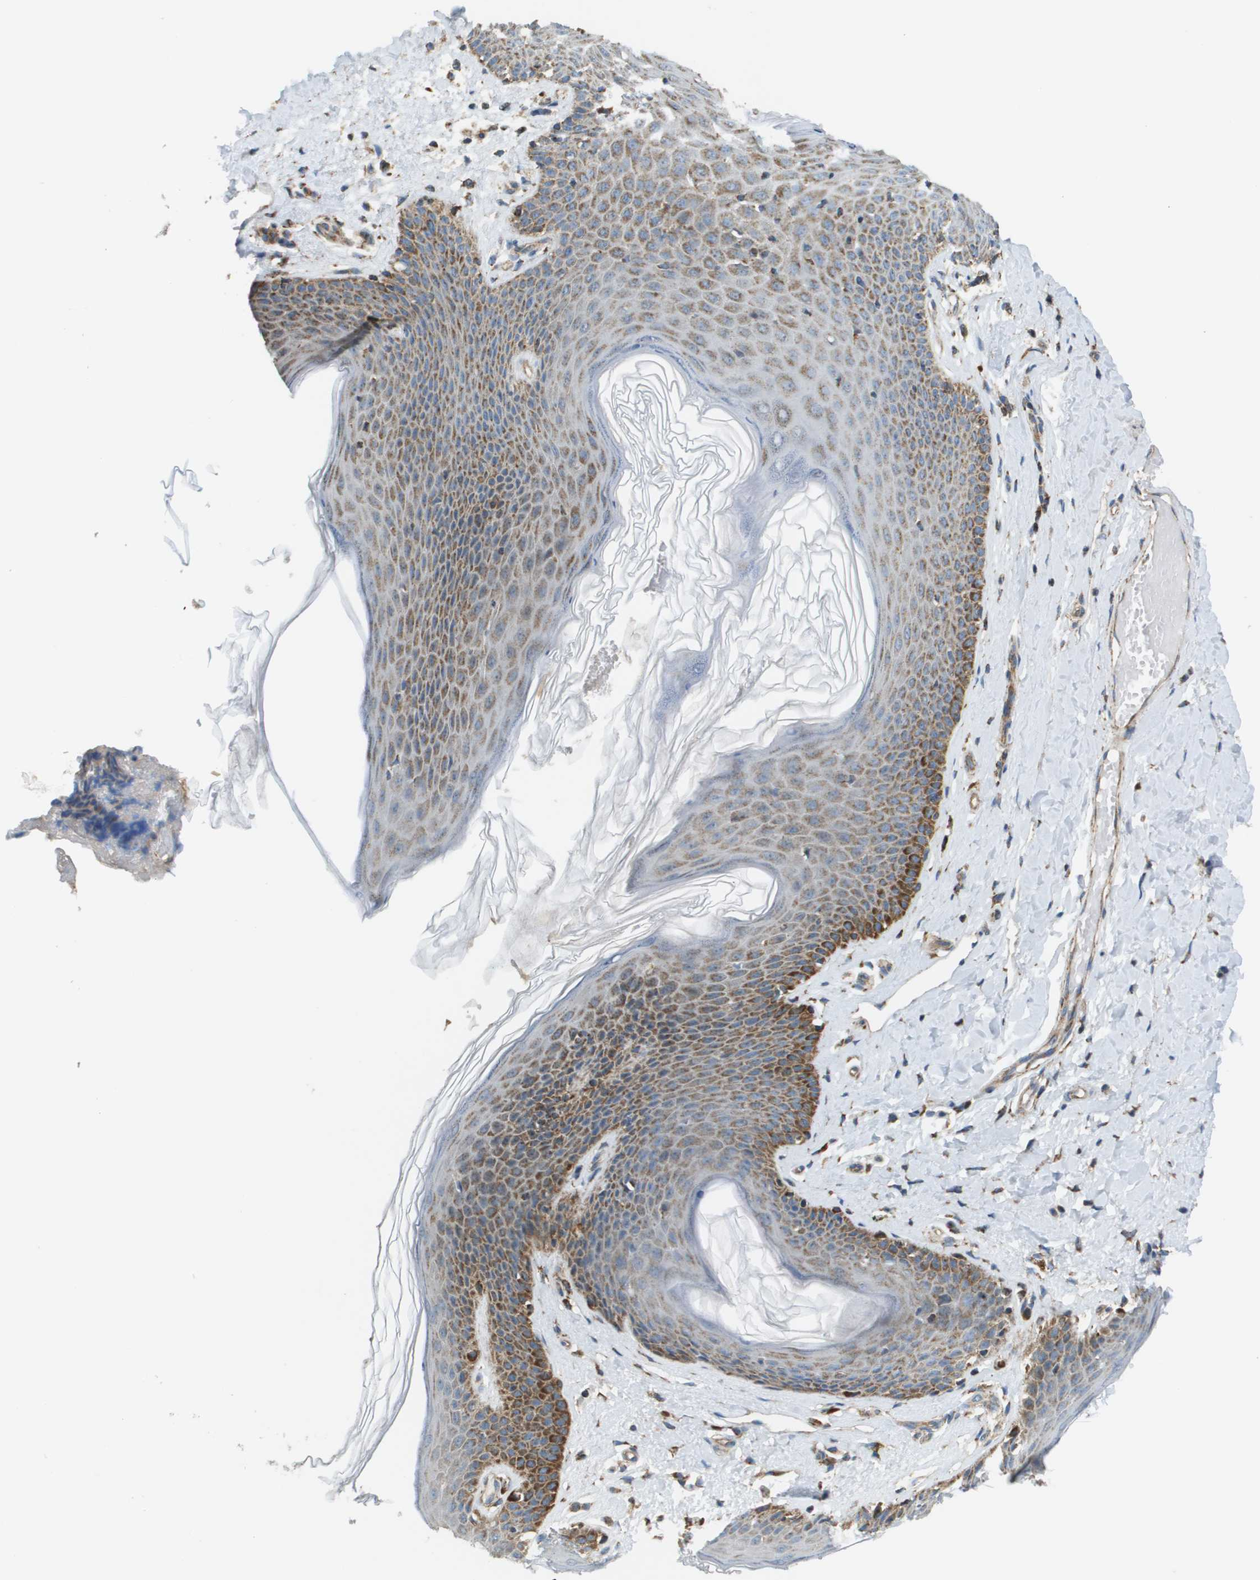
{"staining": {"intensity": "moderate", "quantity": ">75%", "location": "cytoplasmic/membranous"}, "tissue": "skin", "cell_type": "Epidermal cells", "image_type": "normal", "snomed": [{"axis": "morphology", "description": "Normal tissue, NOS"}, {"axis": "topography", "description": "Vulva"}], "caption": "An IHC photomicrograph of unremarkable tissue is shown. Protein staining in brown labels moderate cytoplasmic/membranous positivity in skin within epidermal cells. Using DAB (3,3'-diaminobenzidine) (brown) and hematoxylin (blue) stains, captured at high magnification using brightfield microscopy.", "gene": "NRK", "patient": {"sex": "female", "age": 66}}